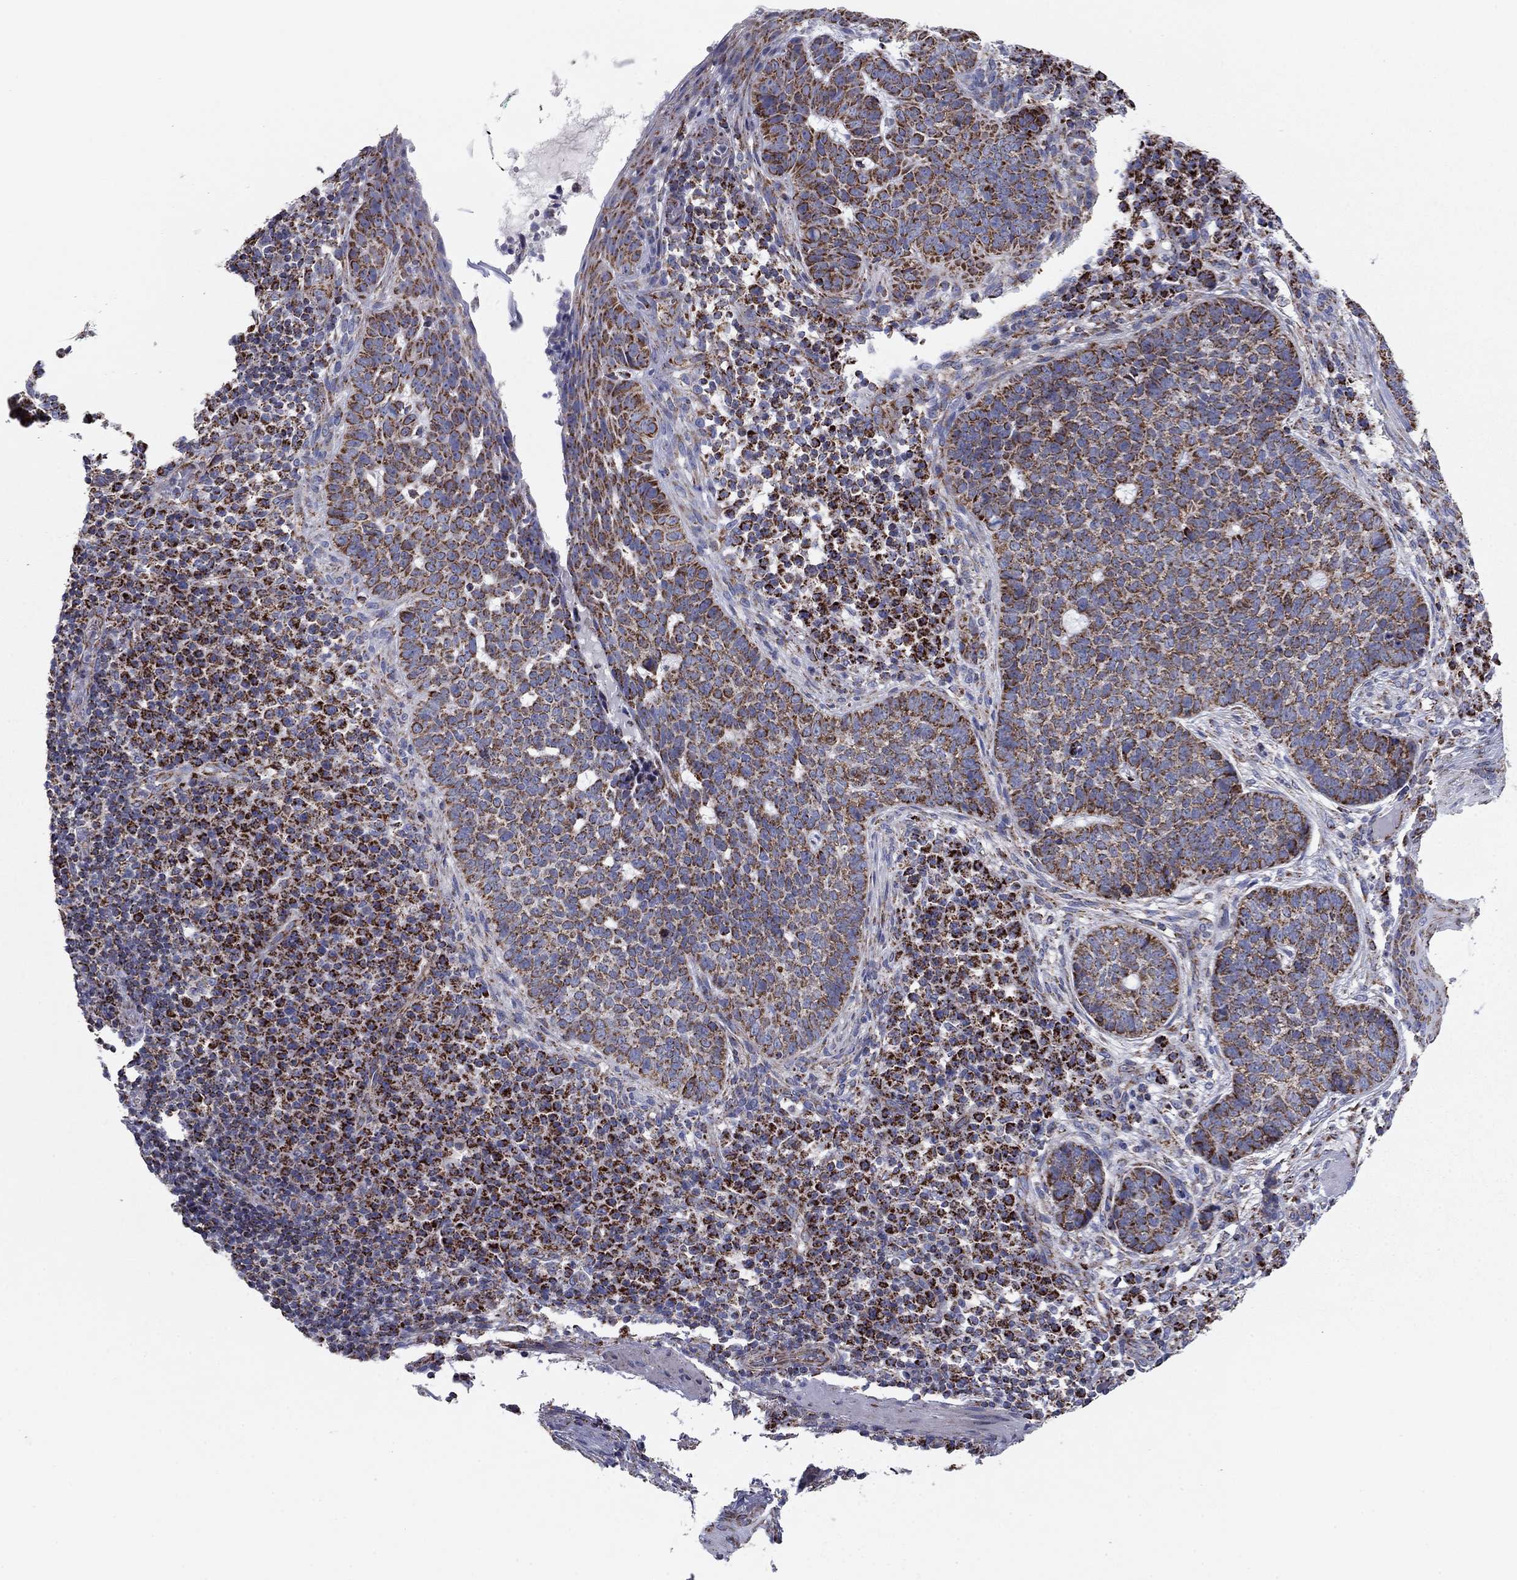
{"staining": {"intensity": "strong", "quantity": ">75%", "location": "cytoplasmic/membranous"}, "tissue": "skin cancer", "cell_type": "Tumor cells", "image_type": "cancer", "snomed": [{"axis": "morphology", "description": "Basal cell carcinoma"}, {"axis": "topography", "description": "Skin"}], "caption": "This is an image of IHC staining of skin cancer (basal cell carcinoma), which shows strong positivity in the cytoplasmic/membranous of tumor cells.", "gene": "NDUFV1", "patient": {"sex": "female", "age": 69}}